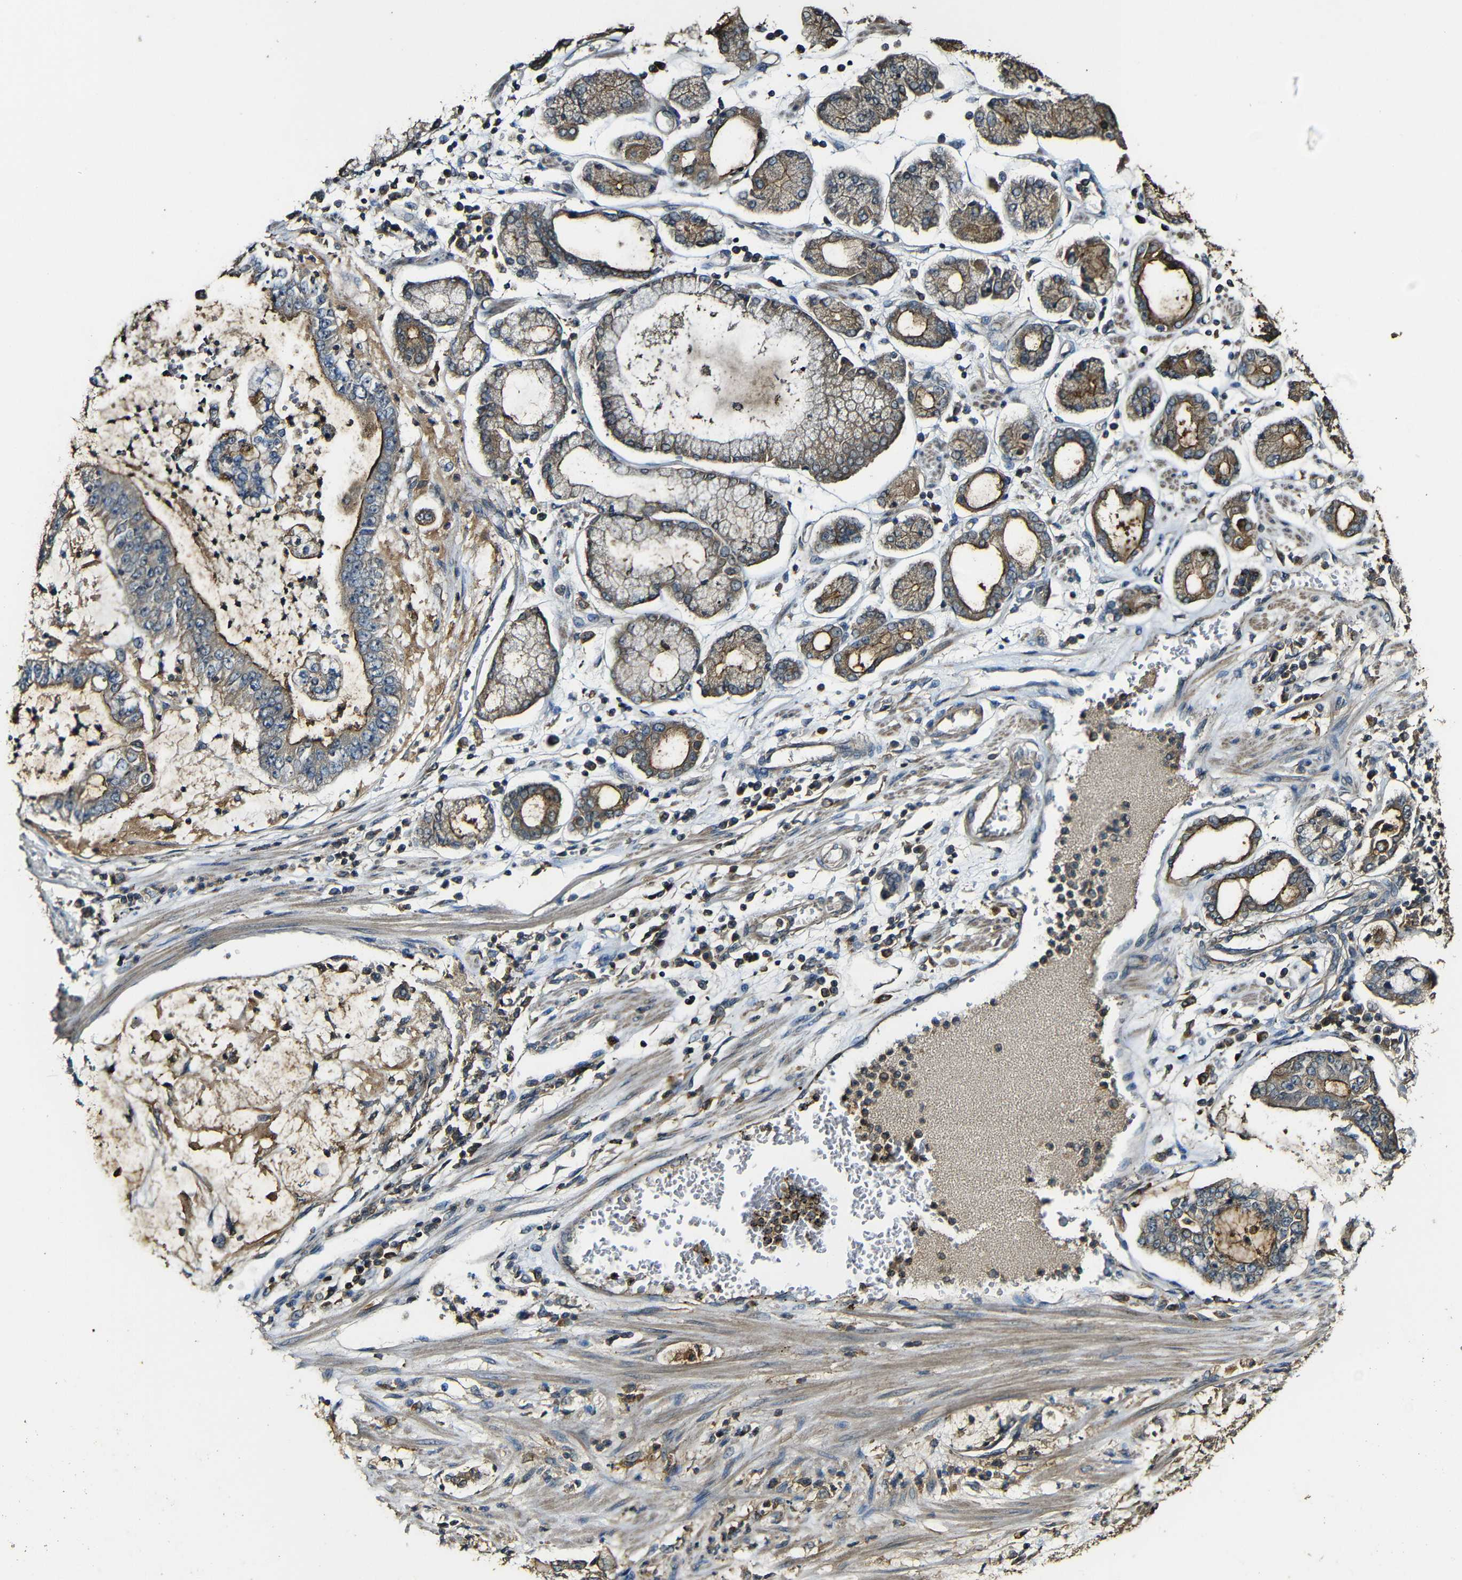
{"staining": {"intensity": "weak", "quantity": ">75%", "location": "cytoplasmic/membranous"}, "tissue": "stomach cancer", "cell_type": "Tumor cells", "image_type": "cancer", "snomed": [{"axis": "morphology", "description": "Adenocarcinoma, NOS"}, {"axis": "topography", "description": "Stomach"}], "caption": "Stomach cancer (adenocarcinoma) stained with a protein marker demonstrates weak staining in tumor cells.", "gene": "CASP8", "patient": {"sex": "male", "age": 76}}